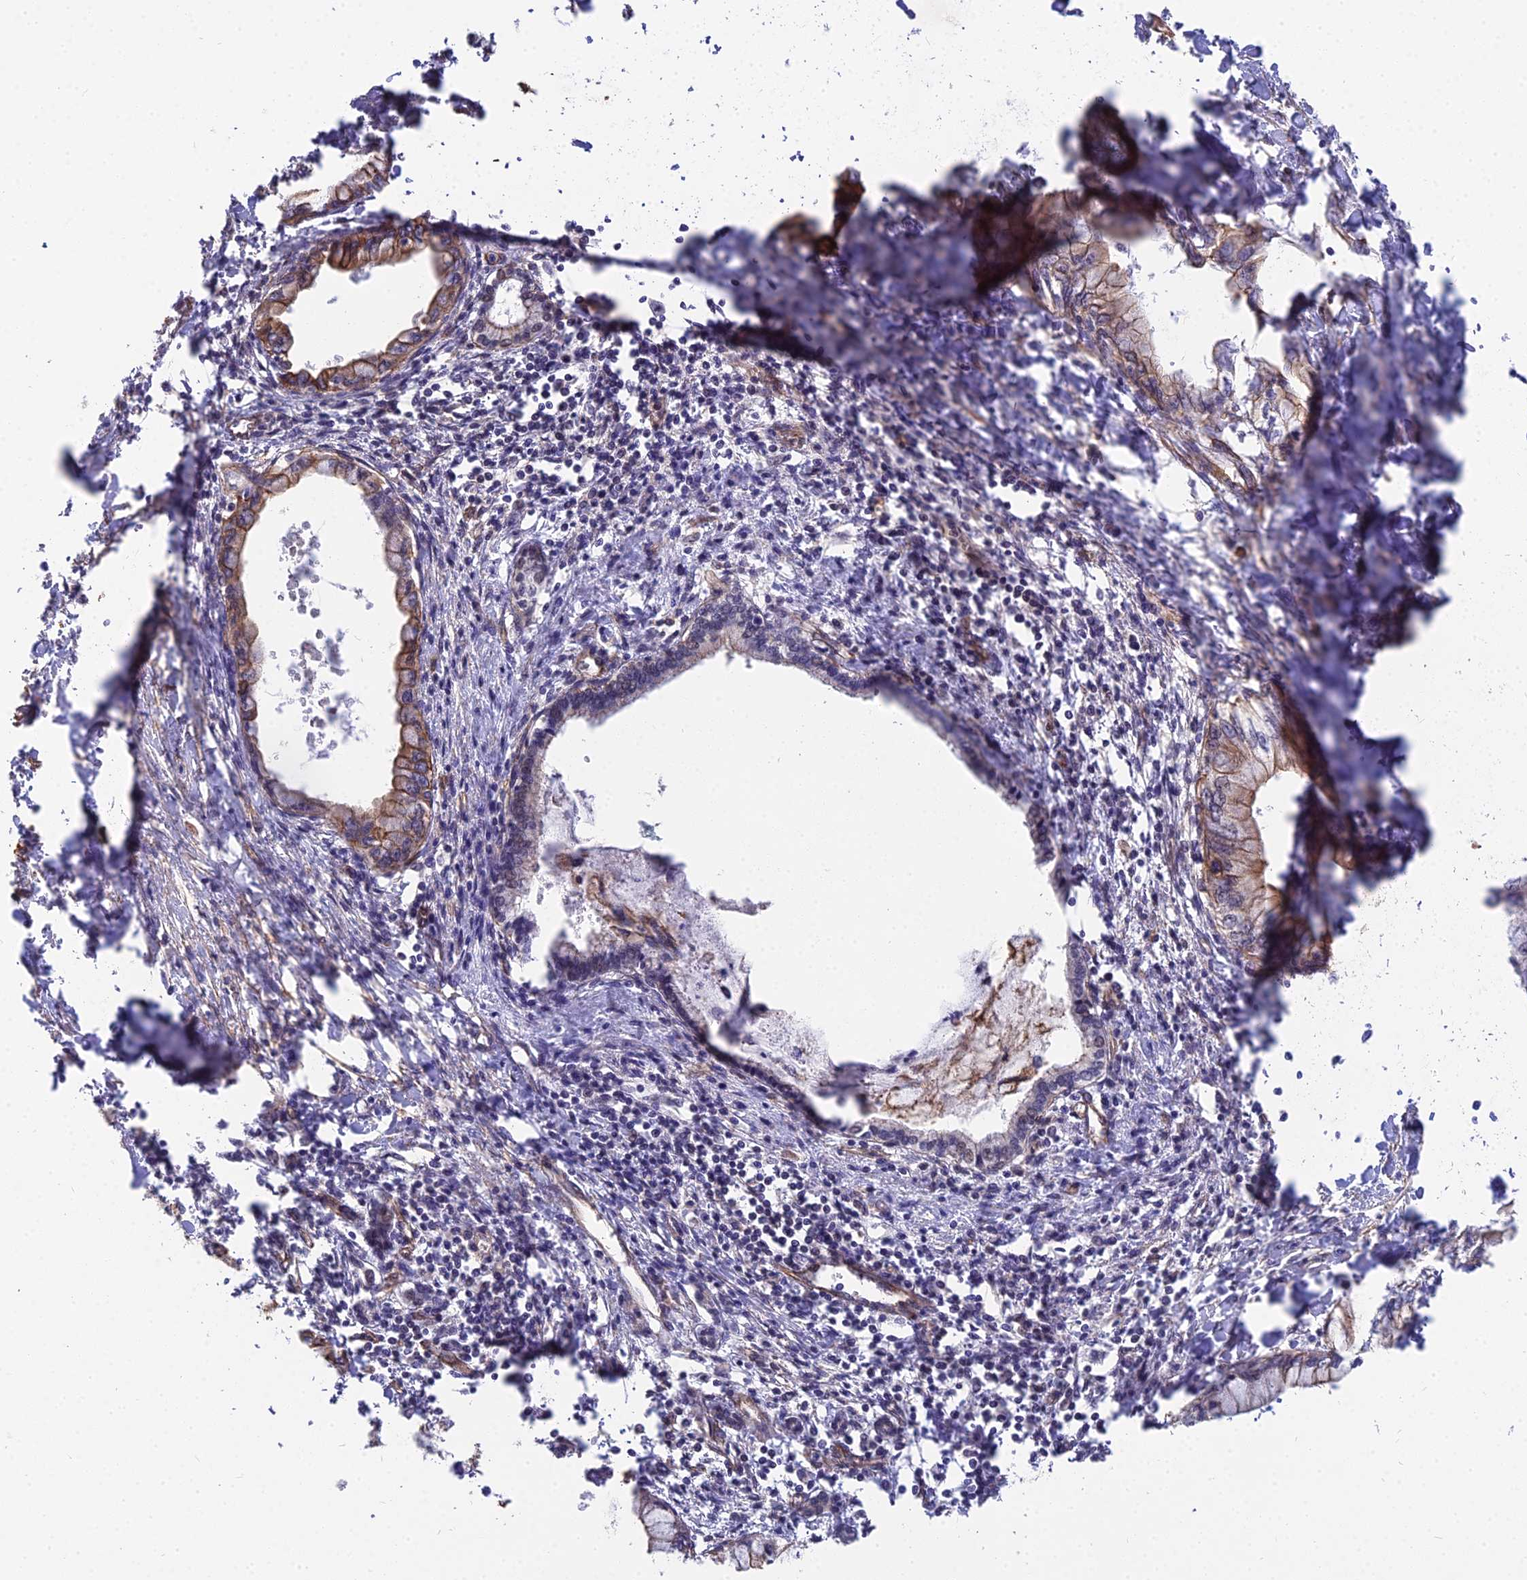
{"staining": {"intensity": "moderate", "quantity": ">75%", "location": "cytoplasmic/membranous"}, "tissue": "pancreatic cancer", "cell_type": "Tumor cells", "image_type": "cancer", "snomed": [{"axis": "morphology", "description": "Adenocarcinoma, NOS"}, {"axis": "topography", "description": "Pancreas"}], "caption": "The image shows immunohistochemical staining of adenocarcinoma (pancreatic). There is moderate cytoplasmic/membranous expression is appreciated in approximately >75% of tumor cells.", "gene": "YJU2", "patient": {"sex": "male", "age": 48}}